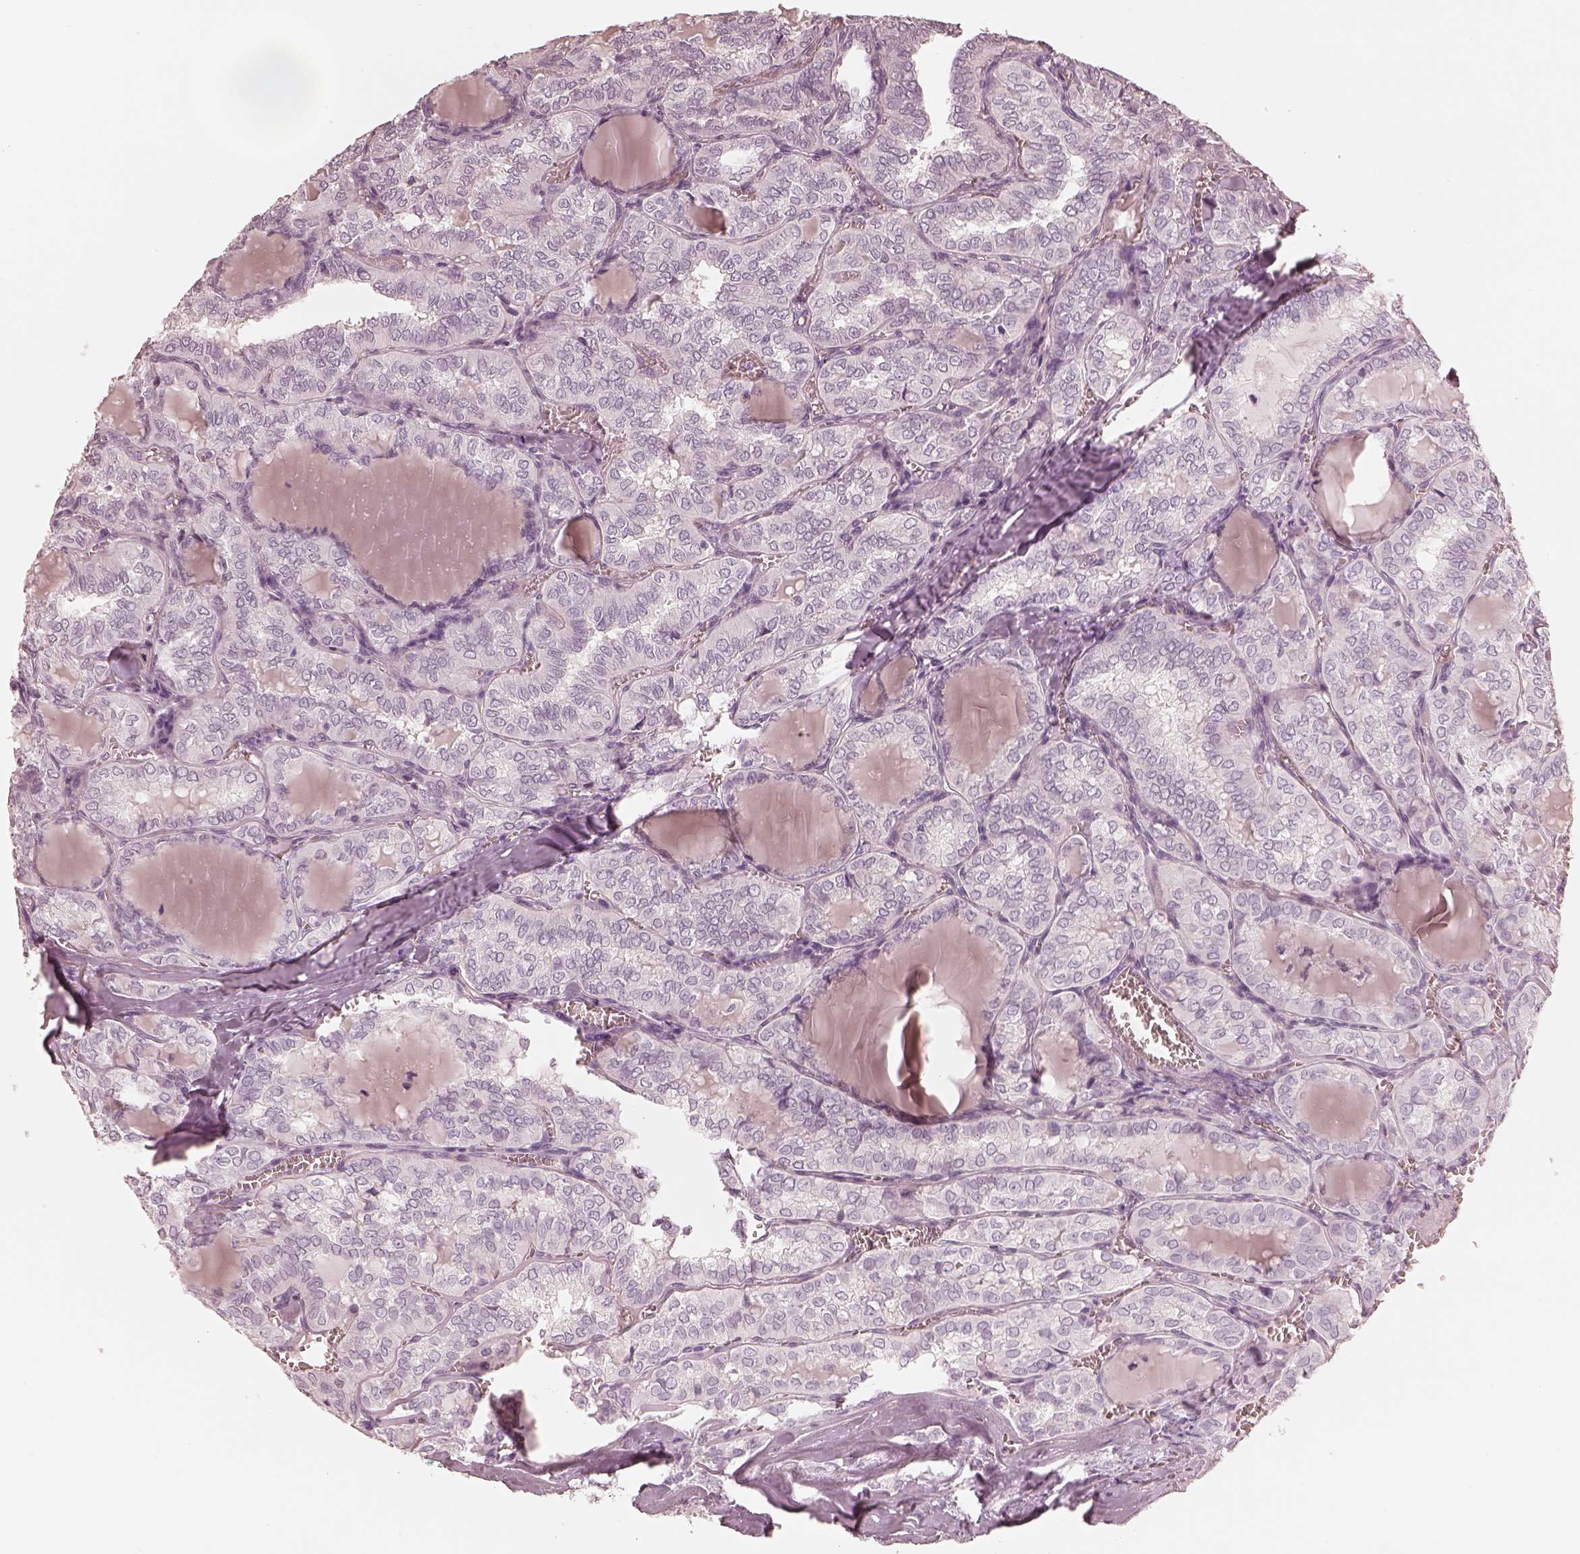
{"staining": {"intensity": "negative", "quantity": "none", "location": "none"}, "tissue": "thyroid cancer", "cell_type": "Tumor cells", "image_type": "cancer", "snomed": [{"axis": "morphology", "description": "Papillary adenocarcinoma, NOS"}, {"axis": "topography", "description": "Thyroid gland"}], "caption": "The micrograph reveals no significant staining in tumor cells of thyroid cancer.", "gene": "CALR3", "patient": {"sex": "female", "age": 41}}